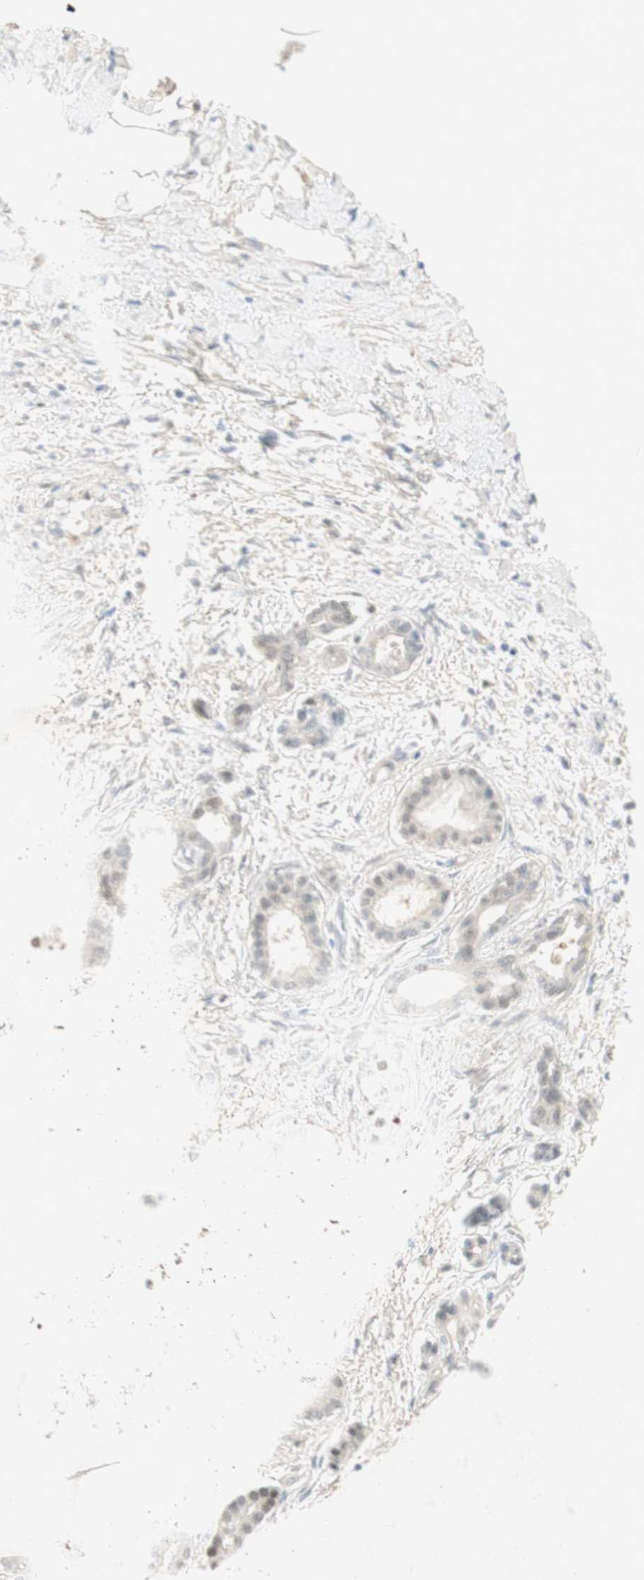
{"staining": {"intensity": "weak", "quantity": "<25%", "location": "cytoplasmic/membranous"}, "tissue": "pancreatic cancer", "cell_type": "Tumor cells", "image_type": "cancer", "snomed": [{"axis": "morphology", "description": "Adenocarcinoma, NOS"}, {"axis": "topography", "description": "Pancreas"}], "caption": "Immunohistochemistry of pancreatic adenocarcinoma displays no positivity in tumor cells.", "gene": "RFNG", "patient": {"sex": "male", "age": 56}}